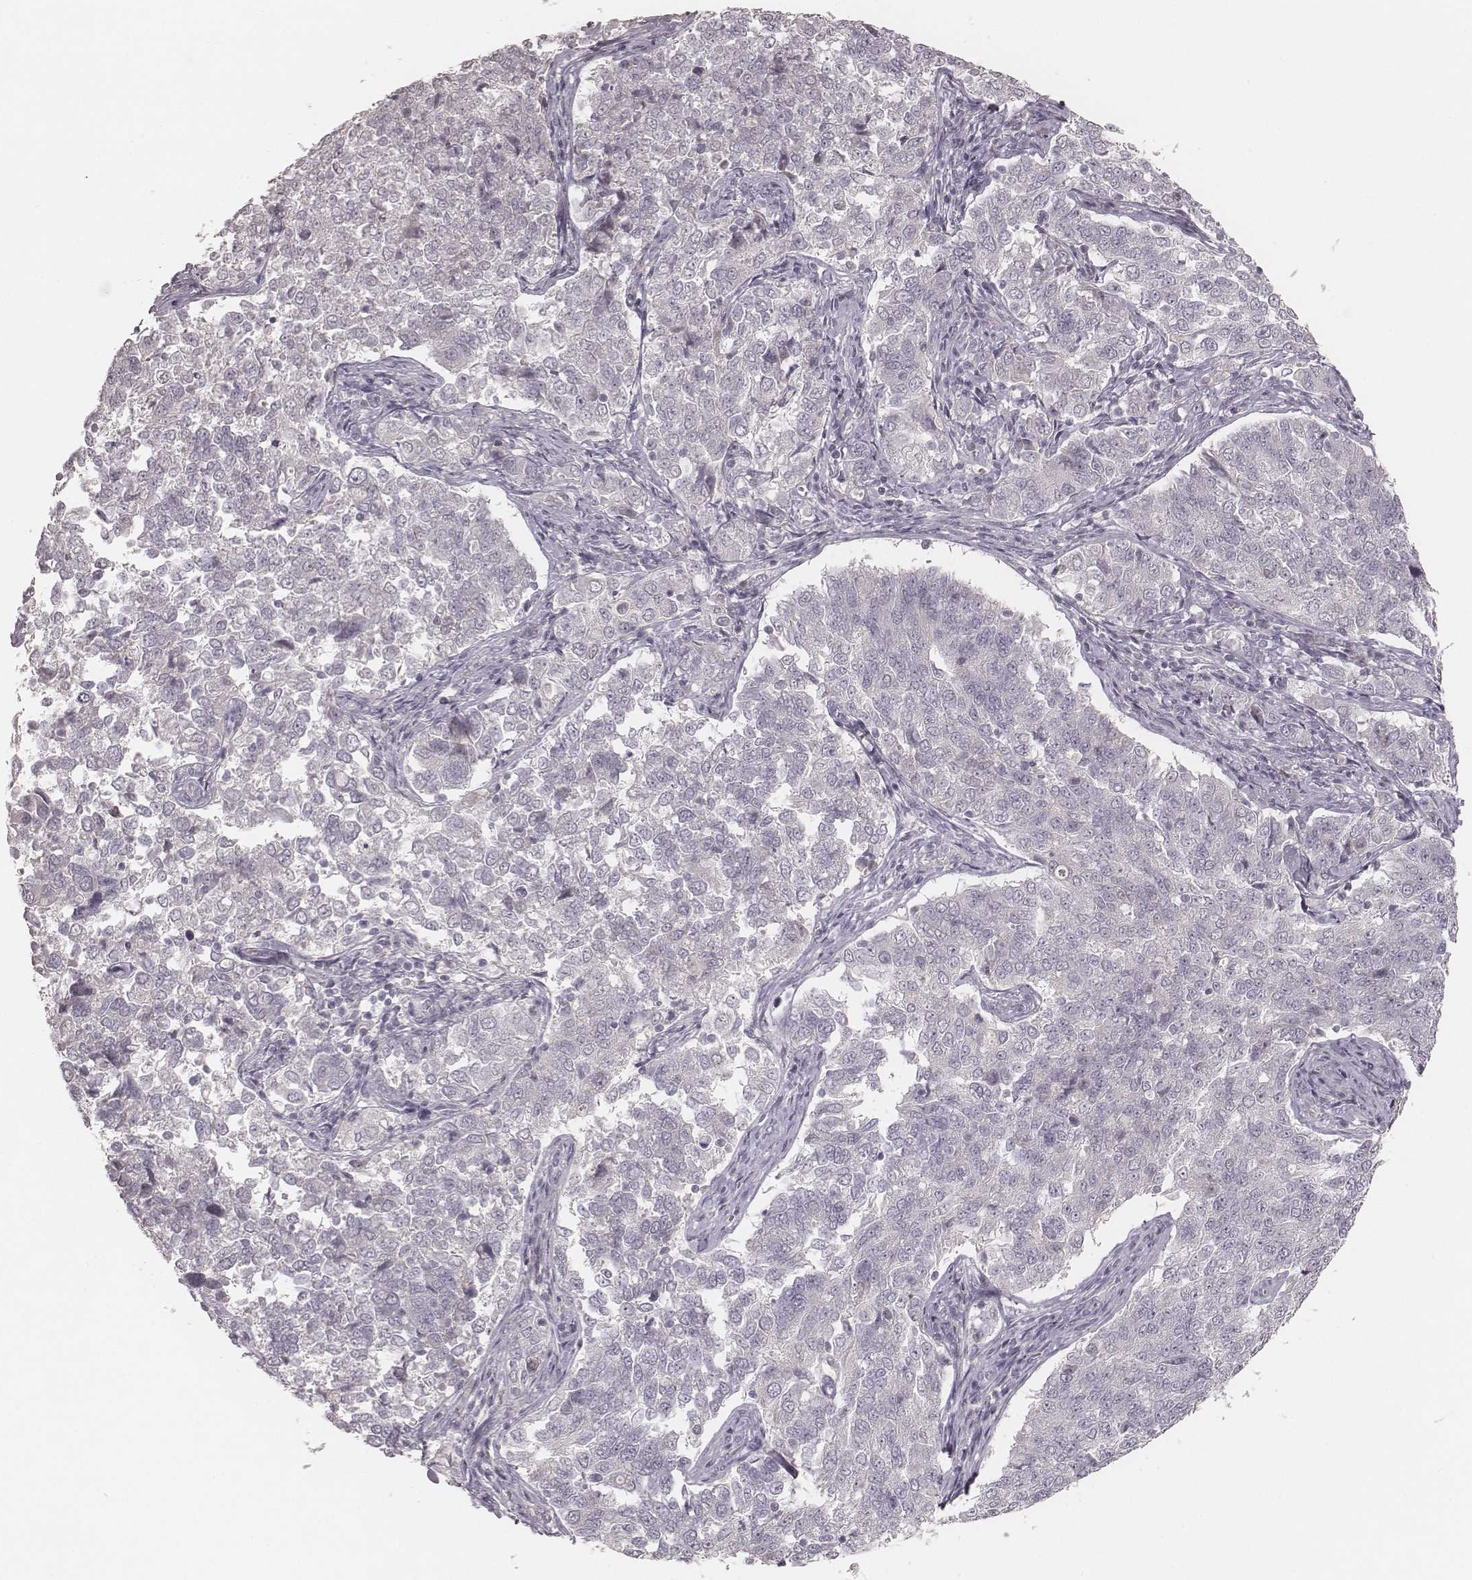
{"staining": {"intensity": "negative", "quantity": "none", "location": "none"}, "tissue": "endometrial cancer", "cell_type": "Tumor cells", "image_type": "cancer", "snomed": [{"axis": "morphology", "description": "Adenocarcinoma, NOS"}, {"axis": "topography", "description": "Endometrium"}], "caption": "Image shows no significant protein positivity in tumor cells of endometrial cancer (adenocarcinoma).", "gene": "MADCAM1", "patient": {"sex": "female", "age": 43}}